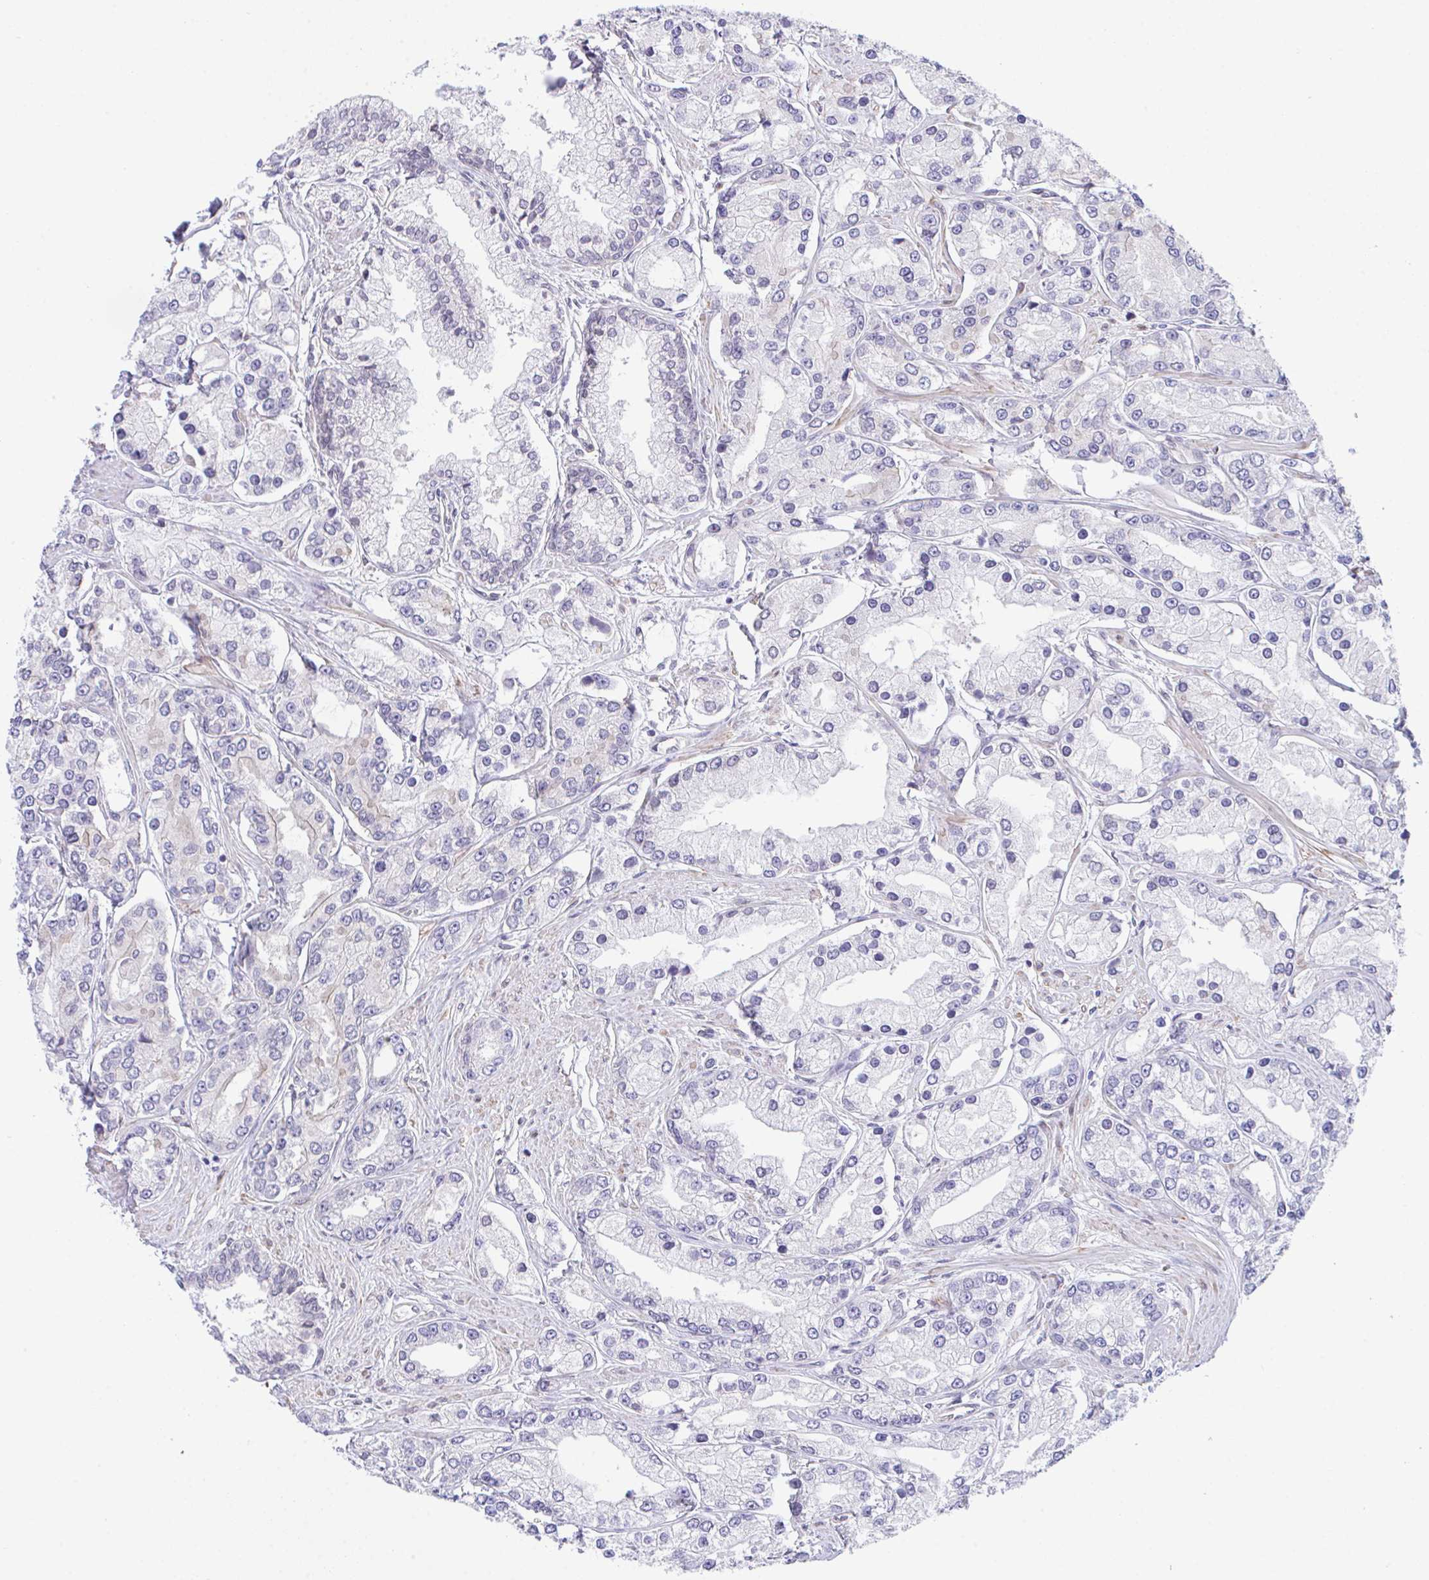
{"staining": {"intensity": "negative", "quantity": "none", "location": "none"}, "tissue": "prostate cancer", "cell_type": "Tumor cells", "image_type": "cancer", "snomed": [{"axis": "morphology", "description": "Adenocarcinoma, High grade"}, {"axis": "topography", "description": "Prostate"}], "caption": "DAB (3,3'-diaminobenzidine) immunohistochemical staining of human prostate adenocarcinoma (high-grade) demonstrates no significant expression in tumor cells.", "gene": "ZBED3", "patient": {"sex": "male", "age": 66}}